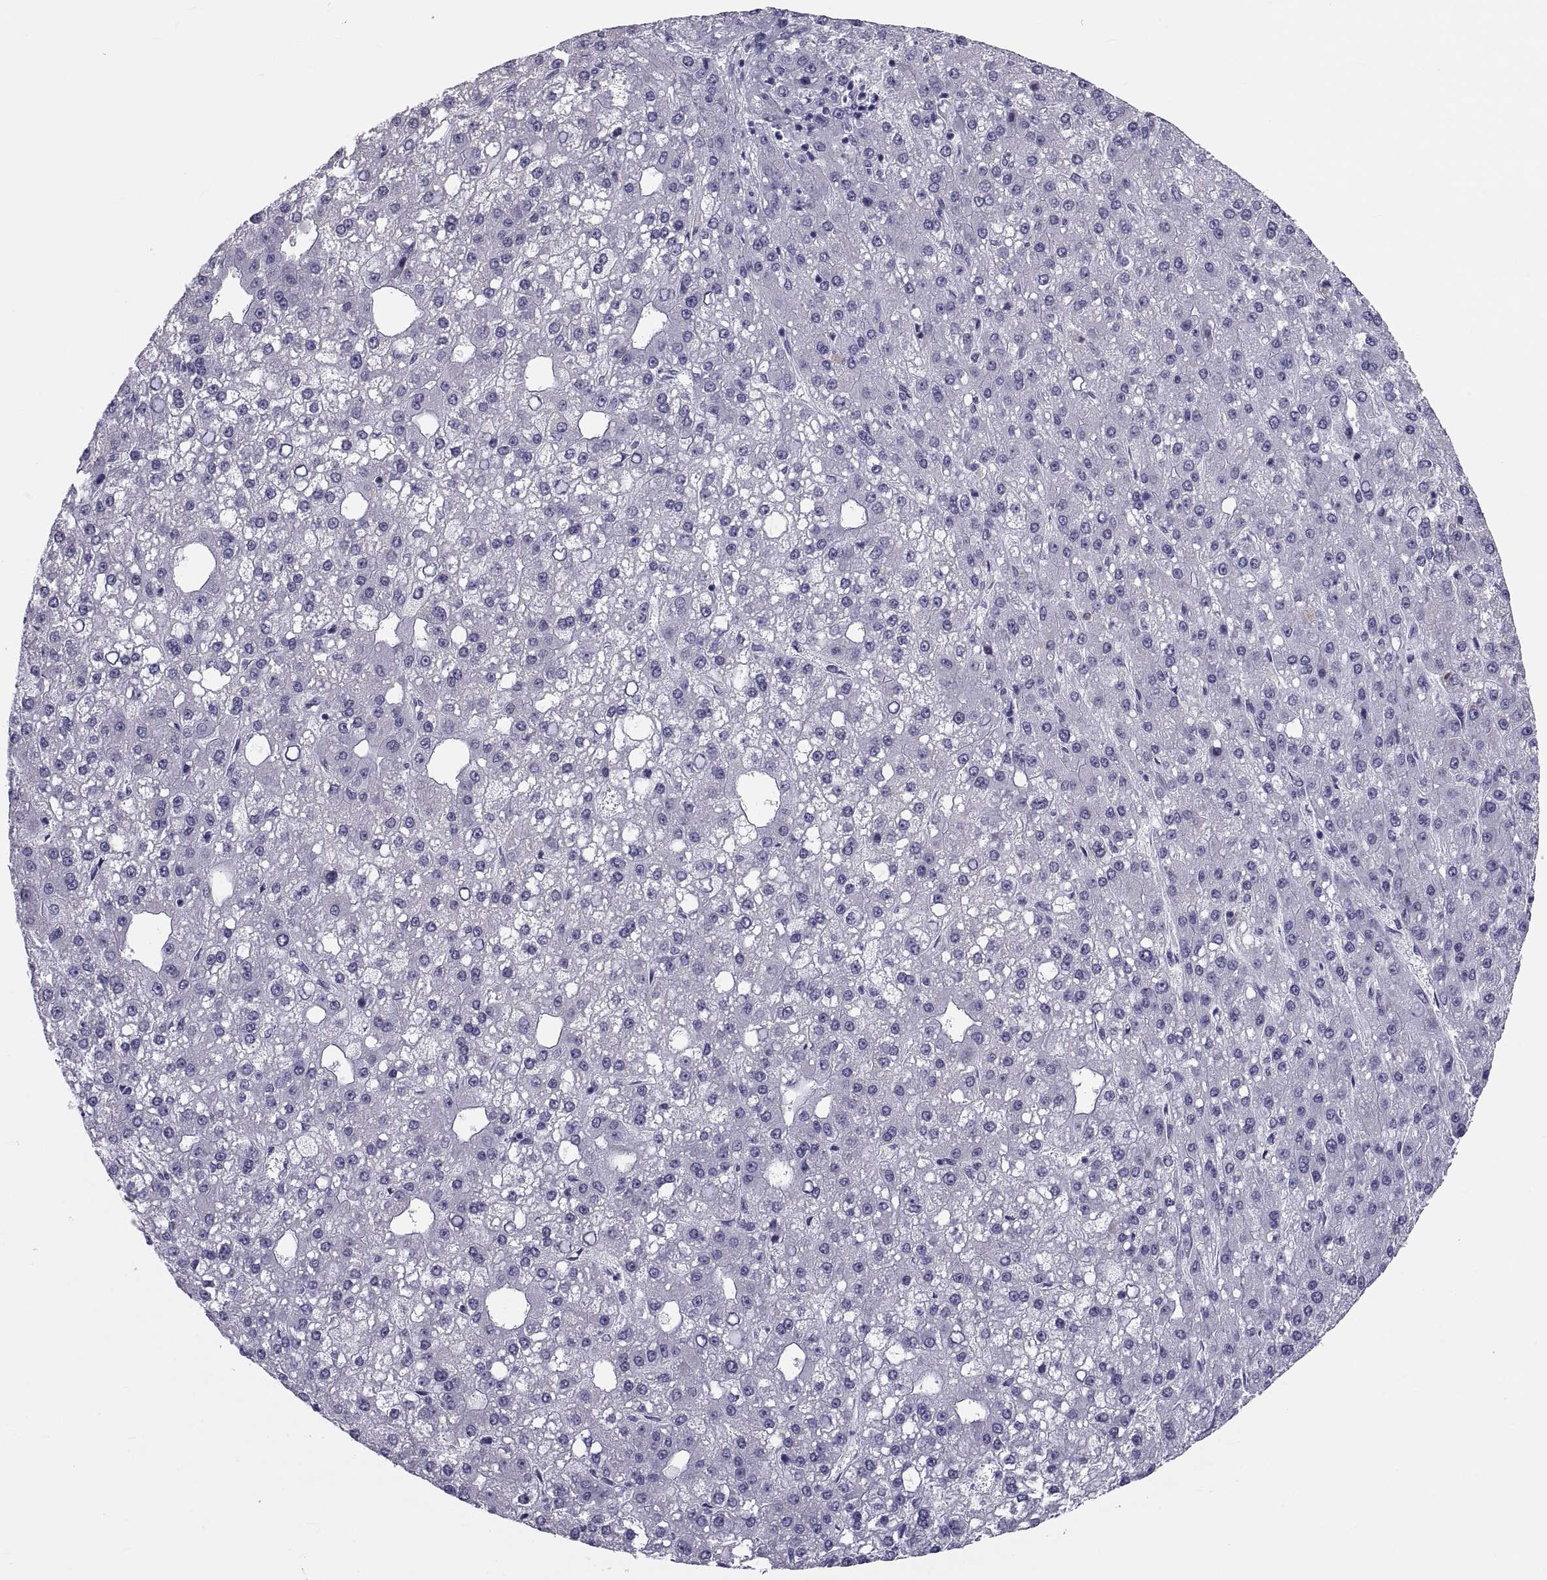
{"staining": {"intensity": "negative", "quantity": "none", "location": "none"}, "tissue": "liver cancer", "cell_type": "Tumor cells", "image_type": "cancer", "snomed": [{"axis": "morphology", "description": "Carcinoma, Hepatocellular, NOS"}, {"axis": "topography", "description": "Liver"}], "caption": "Immunohistochemistry (IHC) image of human liver cancer stained for a protein (brown), which displays no positivity in tumor cells.", "gene": "DEFB129", "patient": {"sex": "male", "age": 67}}